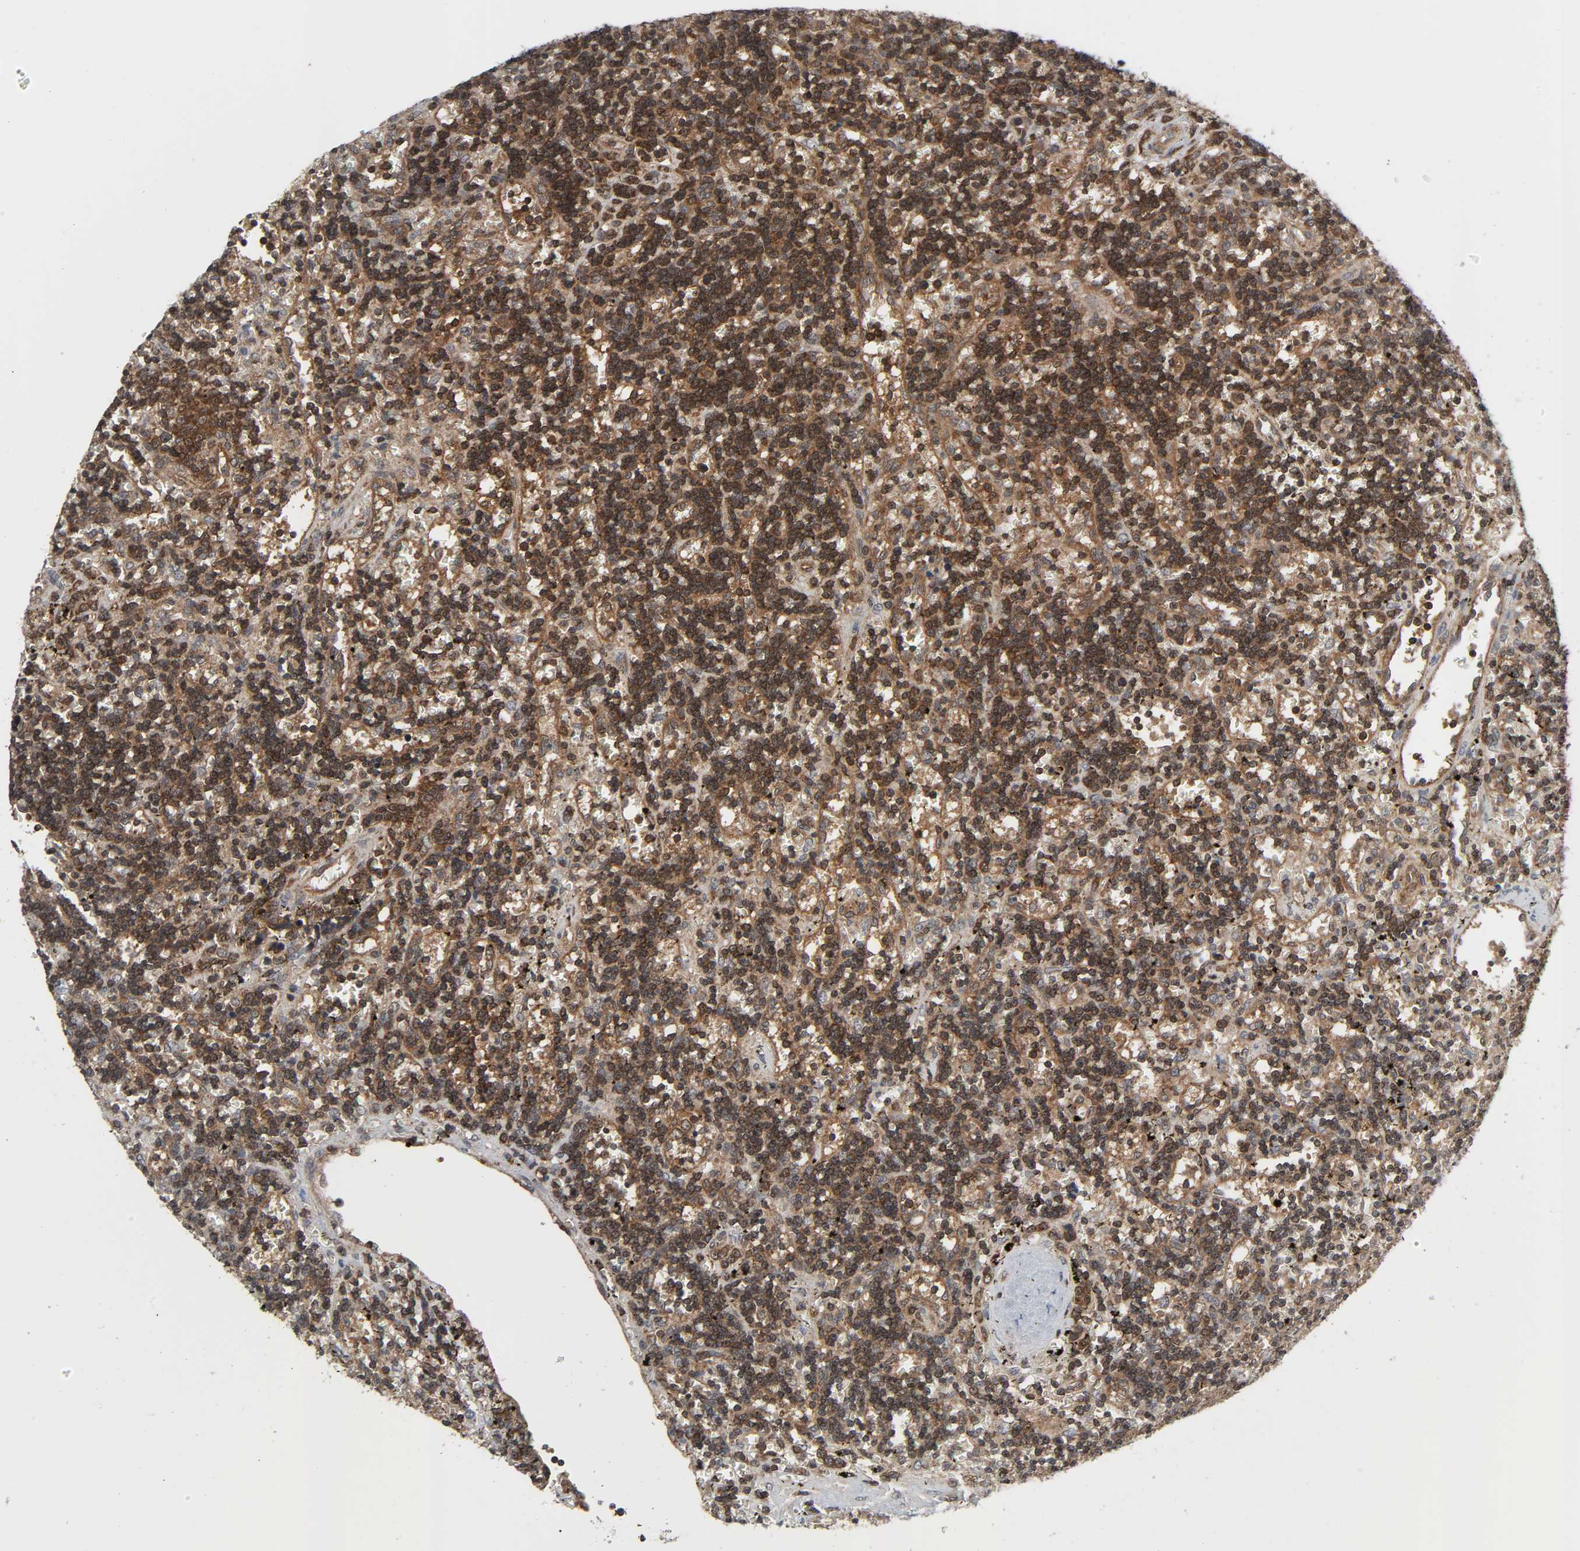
{"staining": {"intensity": "strong", "quantity": ">75%", "location": "cytoplasmic/membranous"}, "tissue": "lymphoma", "cell_type": "Tumor cells", "image_type": "cancer", "snomed": [{"axis": "morphology", "description": "Malignant lymphoma, non-Hodgkin's type, Low grade"}, {"axis": "topography", "description": "Spleen"}], "caption": "Lymphoma tissue reveals strong cytoplasmic/membranous expression in about >75% of tumor cells, visualized by immunohistochemistry.", "gene": "GSK3A", "patient": {"sex": "male", "age": 60}}